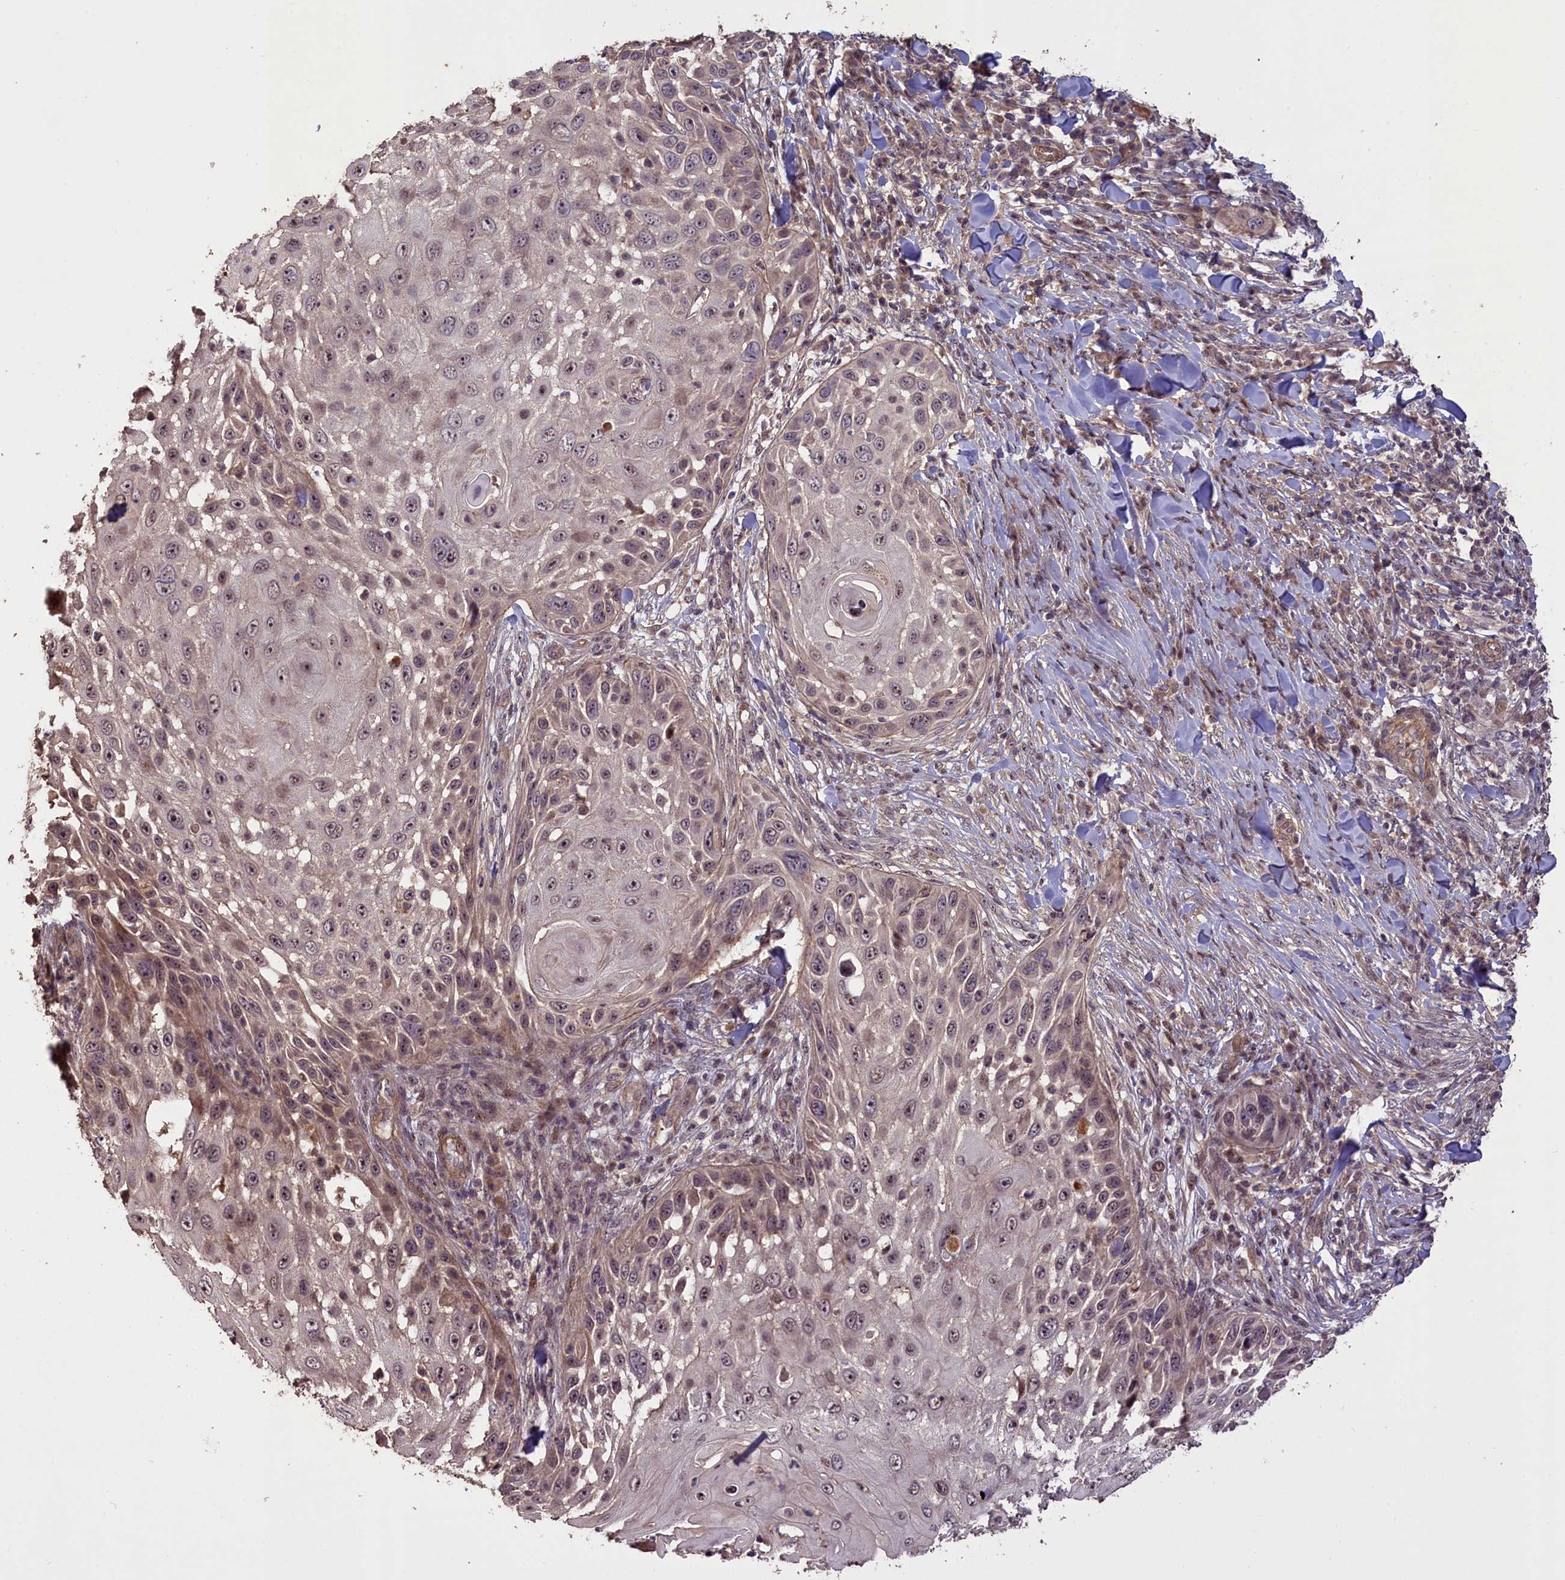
{"staining": {"intensity": "weak", "quantity": "25%-75%", "location": "cytoplasmic/membranous,nuclear"}, "tissue": "skin cancer", "cell_type": "Tumor cells", "image_type": "cancer", "snomed": [{"axis": "morphology", "description": "Squamous cell carcinoma, NOS"}, {"axis": "topography", "description": "Skin"}], "caption": "About 25%-75% of tumor cells in squamous cell carcinoma (skin) demonstrate weak cytoplasmic/membranous and nuclear protein expression as visualized by brown immunohistochemical staining.", "gene": "FUZ", "patient": {"sex": "female", "age": 44}}